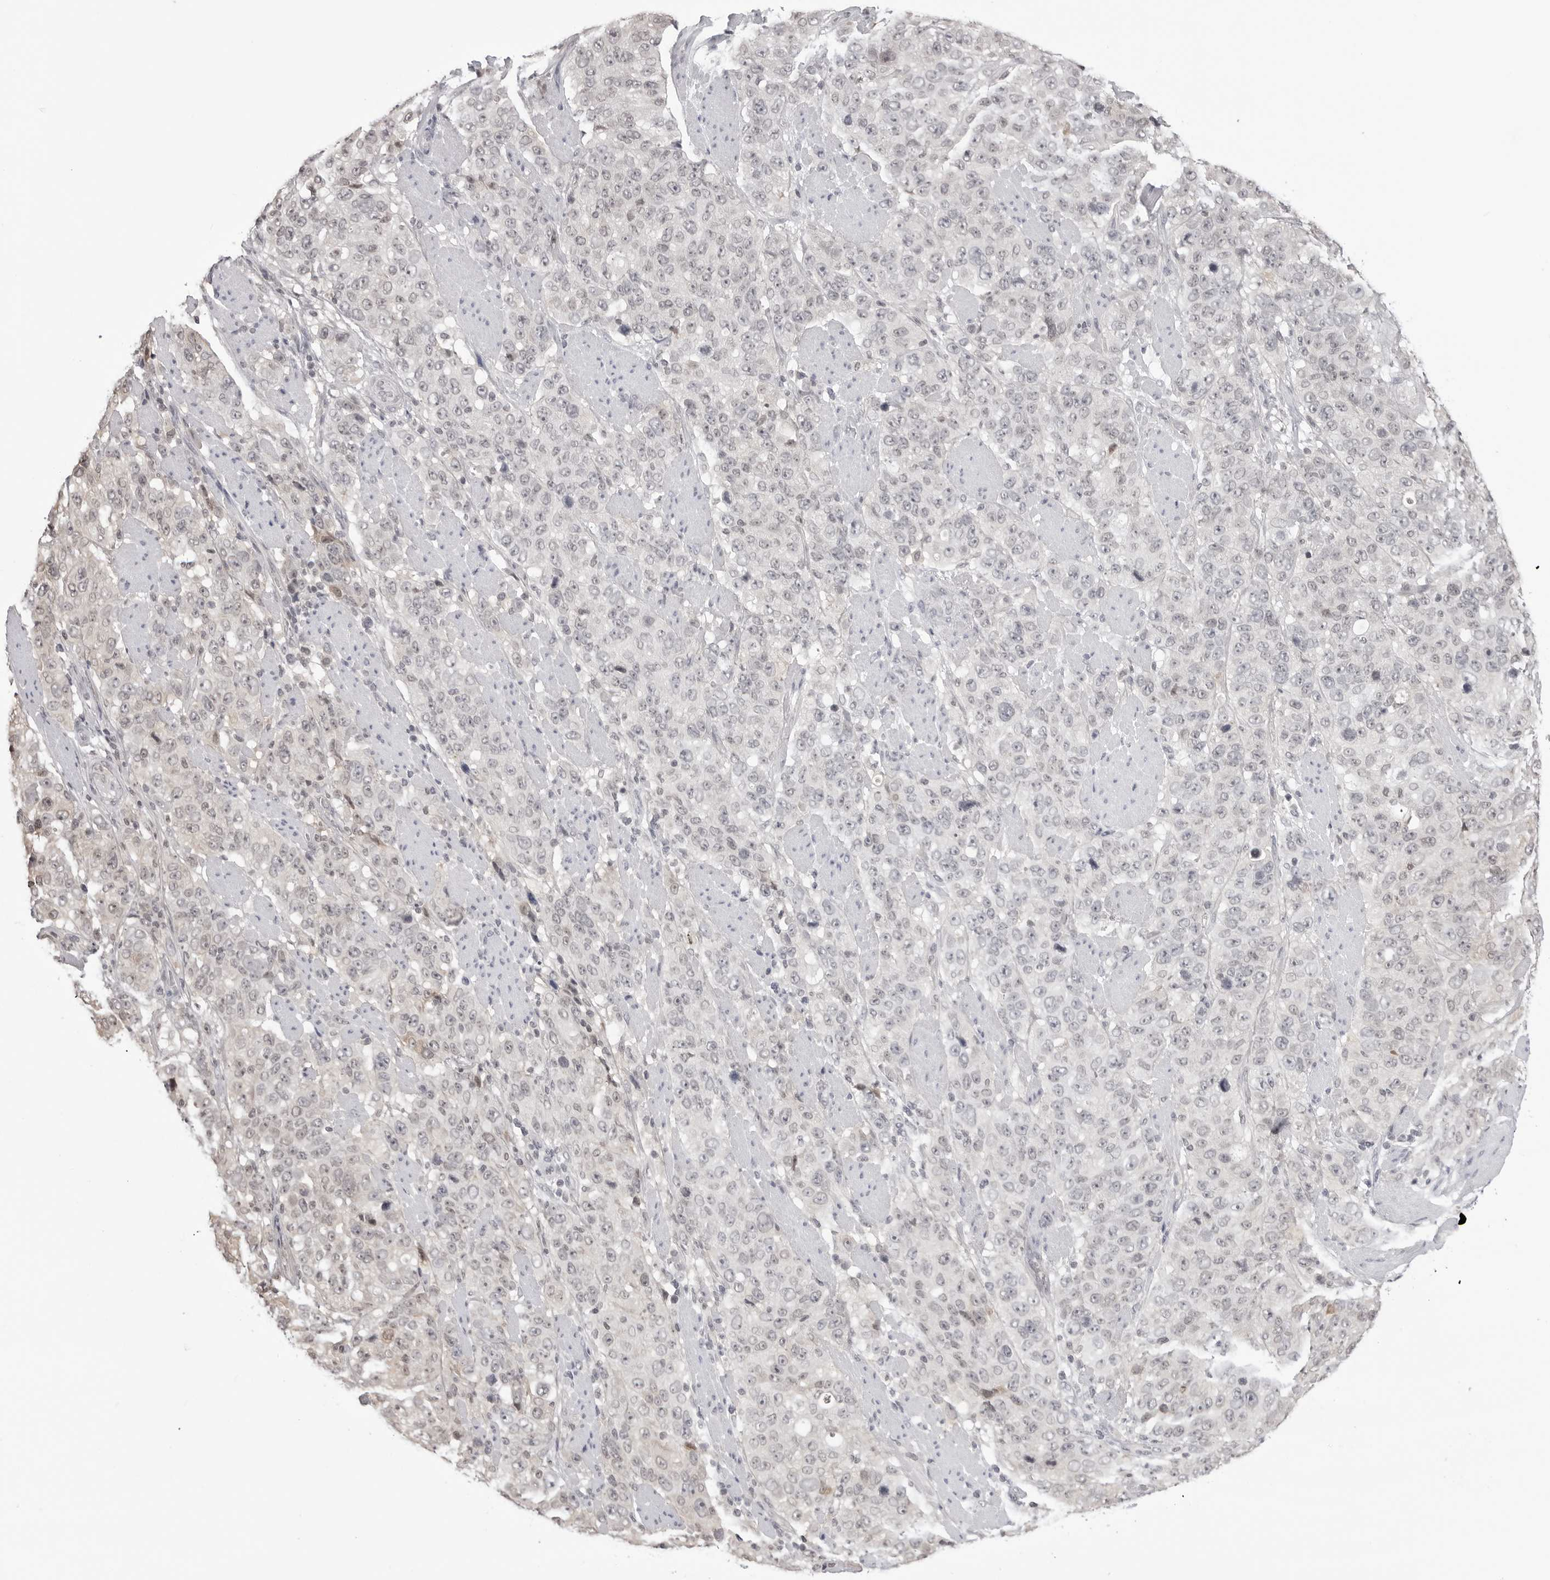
{"staining": {"intensity": "negative", "quantity": "none", "location": "none"}, "tissue": "stomach cancer", "cell_type": "Tumor cells", "image_type": "cancer", "snomed": [{"axis": "morphology", "description": "Adenocarcinoma, NOS"}, {"axis": "topography", "description": "Stomach"}], "caption": "A photomicrograph of human adenocarcinoma (stomach) is negative for staining in tumor cells.", "gene": "YWHAG", "patient": {"sex": "male", "age": 48}}